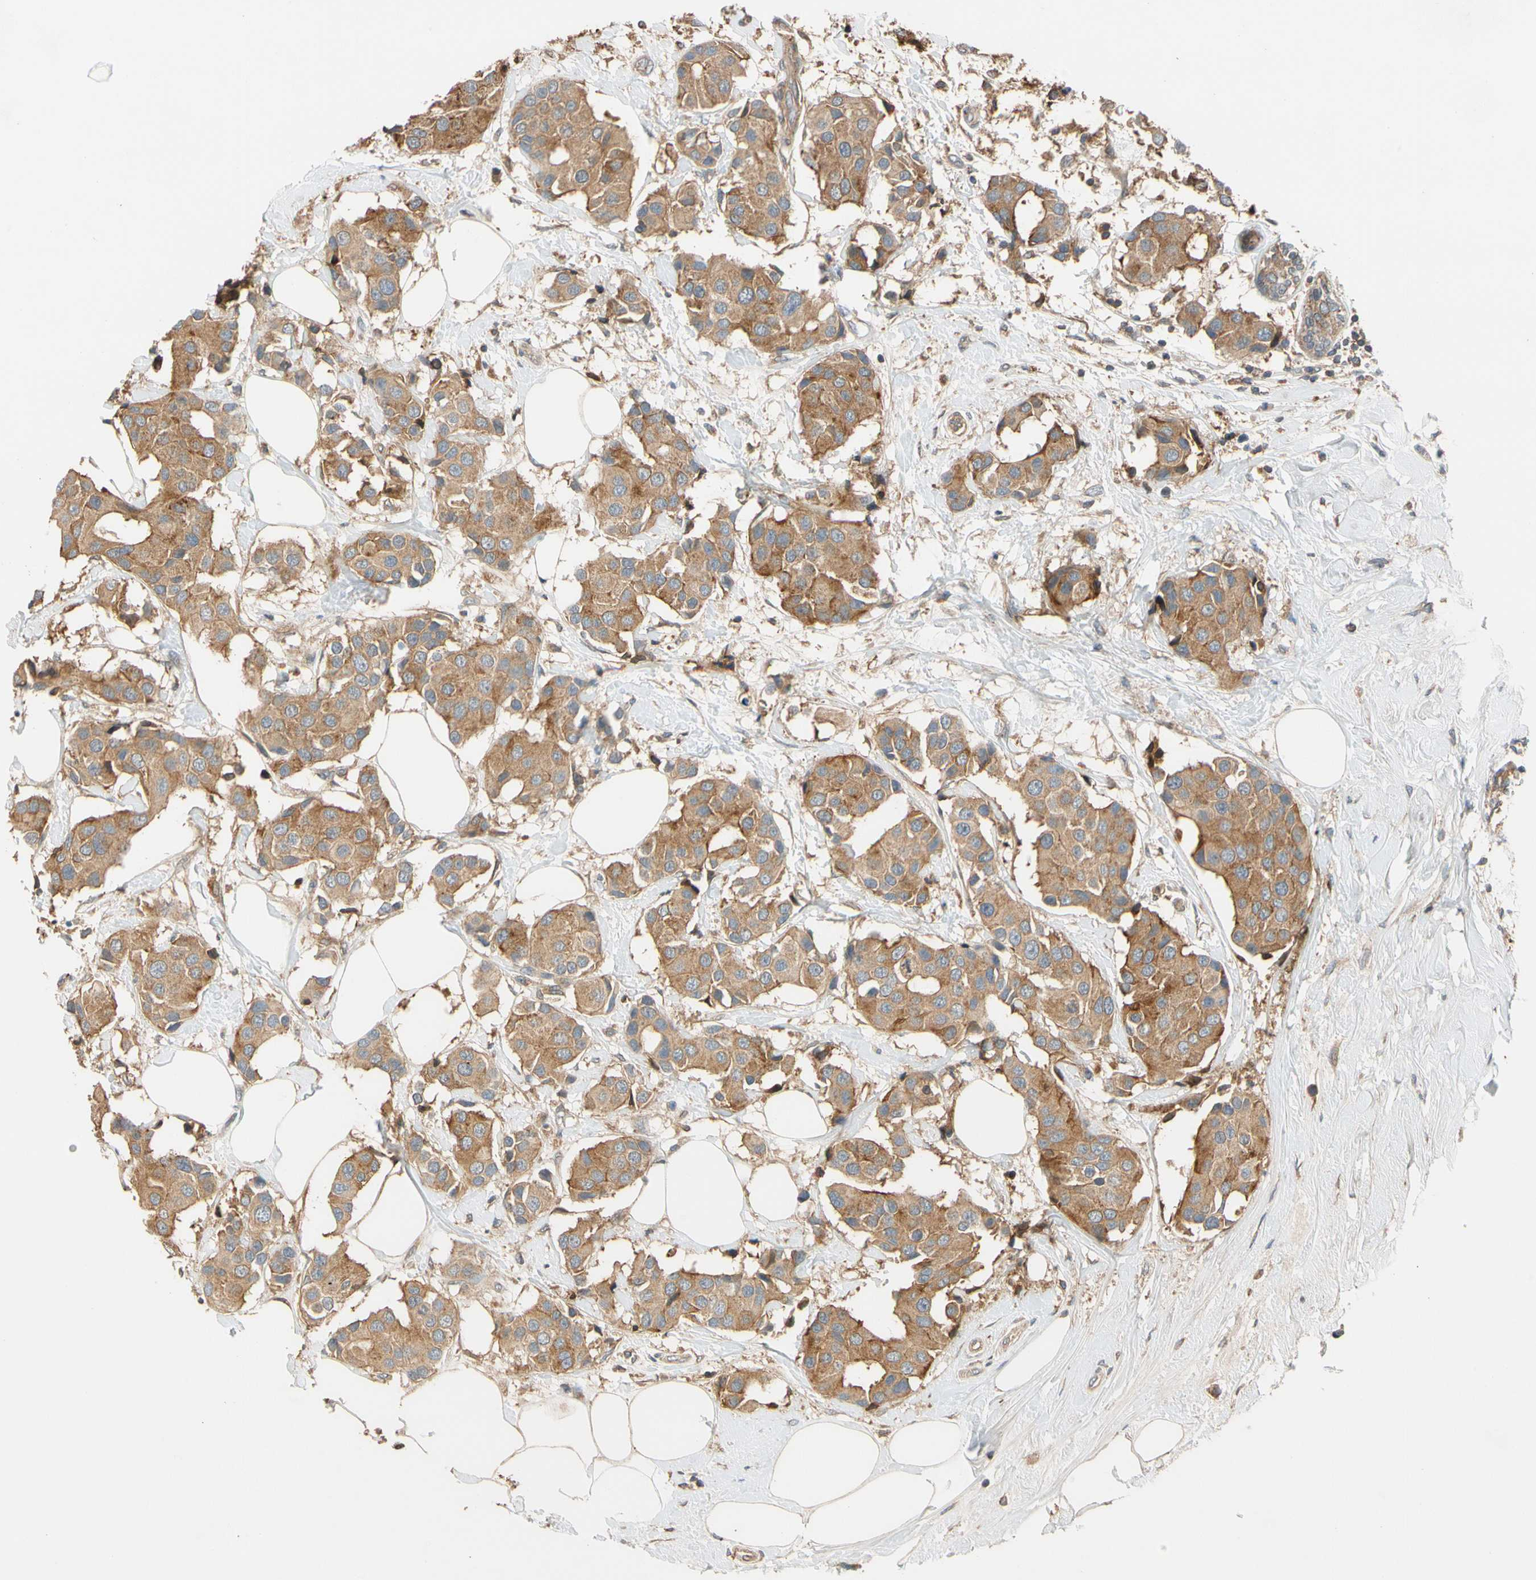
{"staining": {"intensity": "moderate", "quantity": ">75%", "location": "cytoplasmic/membranous"}, "tissue": "breast cancer", "cell_type": "Tumor cells", "image_type": "cancer", "snomed": [{"axis": "morphology", "description": "Normal tissue, NOS"}, {"axis": "morphology", "description": "Duct carcinoma"}, {"axis": "topography", "description": "Breast"}], "caption": "An immunohistochemistry histopathology image of tumor tissue is shown. Protein staining in brown shows moderate cytoplasmic/membranous positivity in infiltrating ductal carcinoma (breast) within tumor cells. (DAB = brown stain, brightfield microscopy at high magnification).", "gene": "USP46", "patient": {"sex": "female", "age": 39}}